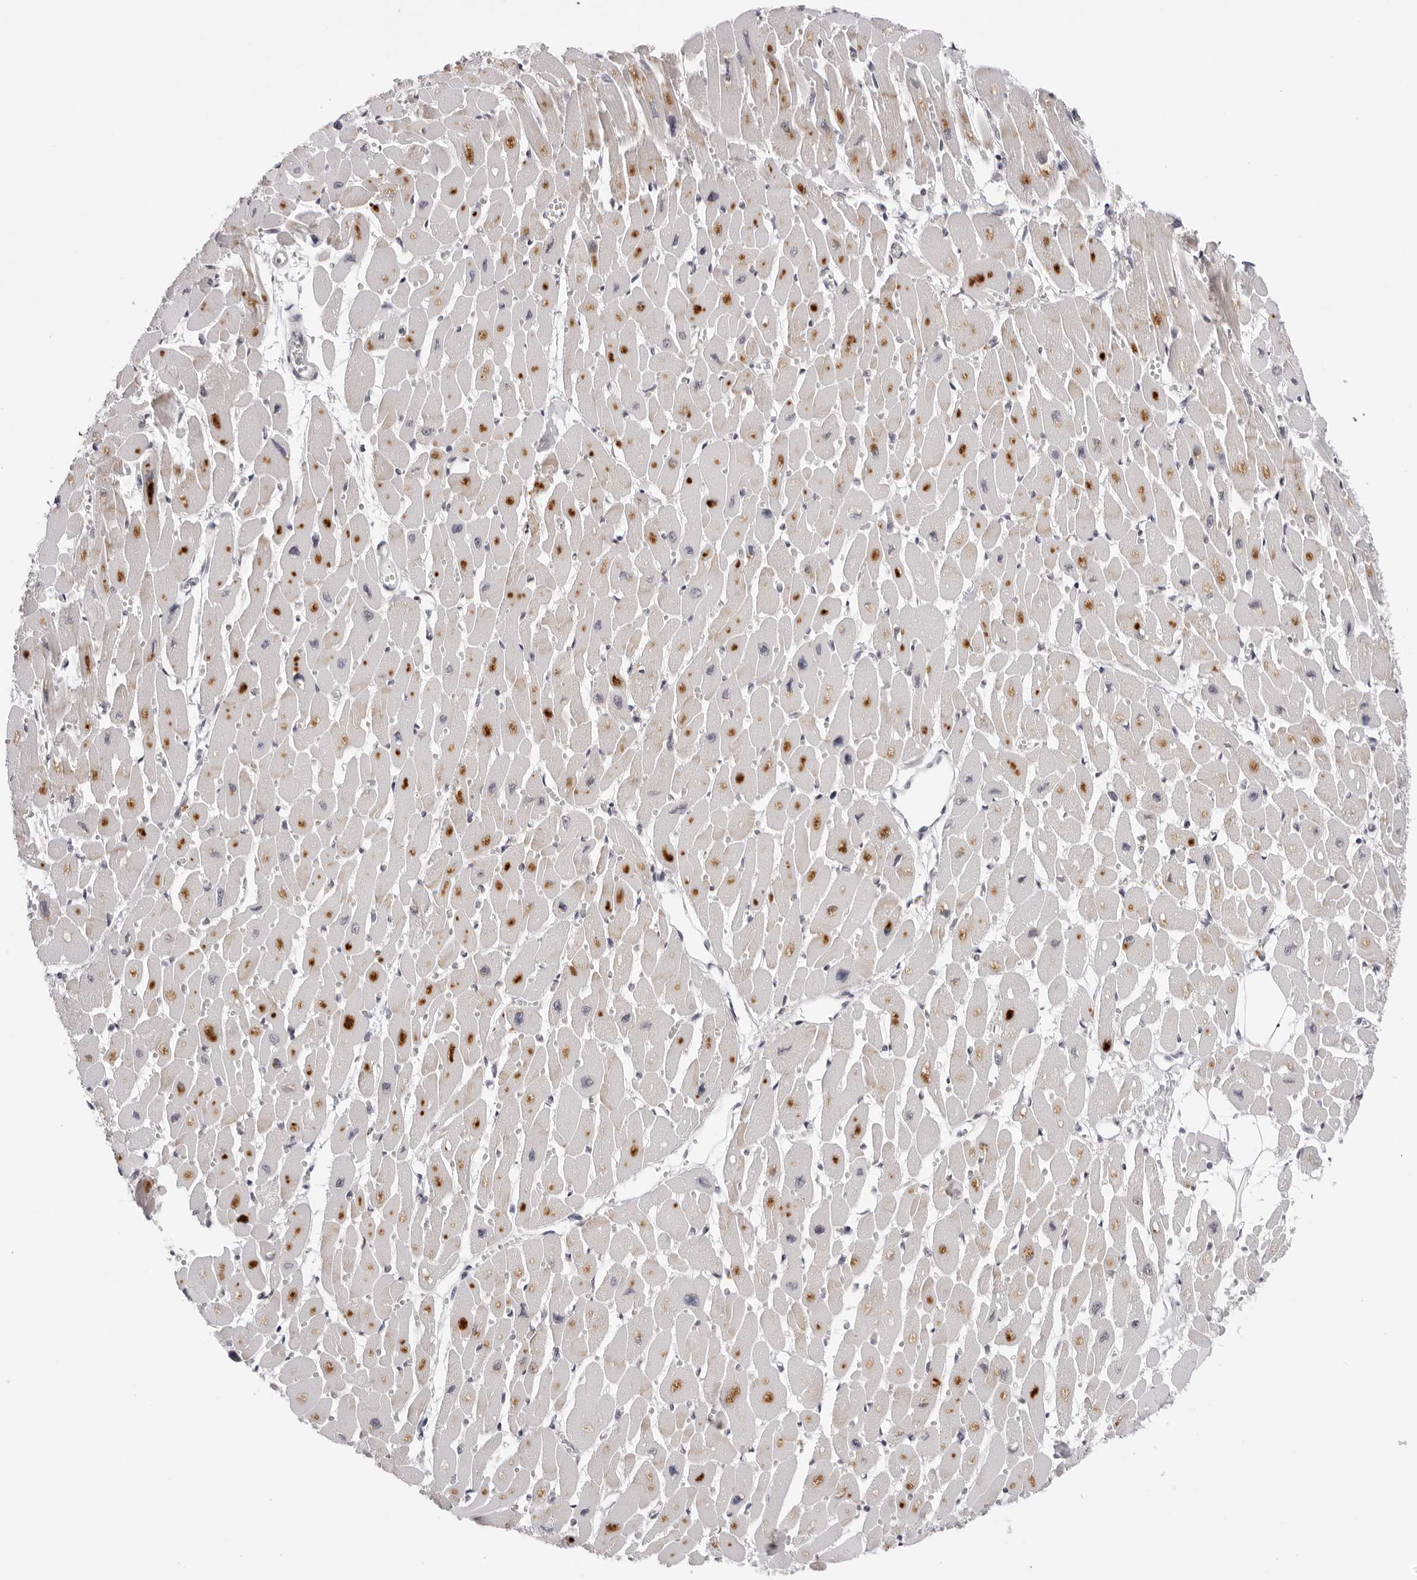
{"staining": {"intensity": "moderate", "quantity": "25%-75%", "location": "cytoplasmic/membranous"}, "tissue": "heart muscle", "cell_type": "Cardiomyocytes", "image_type": "normal", "snomed": [{"axis": "morphology", "description": "Normal tissue, NOS"}, {"axis": "topography", "description": "Heart"}], "caption": "IHC (DAB (3,3'-diaminobenzidine)) staining of normal human heart muscle exhibits moderate cytoplasmic/membranous protein staining in approximately 25%-75% of cardiomyocytes.", "gene": "PRUNE1", "patient": {"sex": "female", "age": 54}}